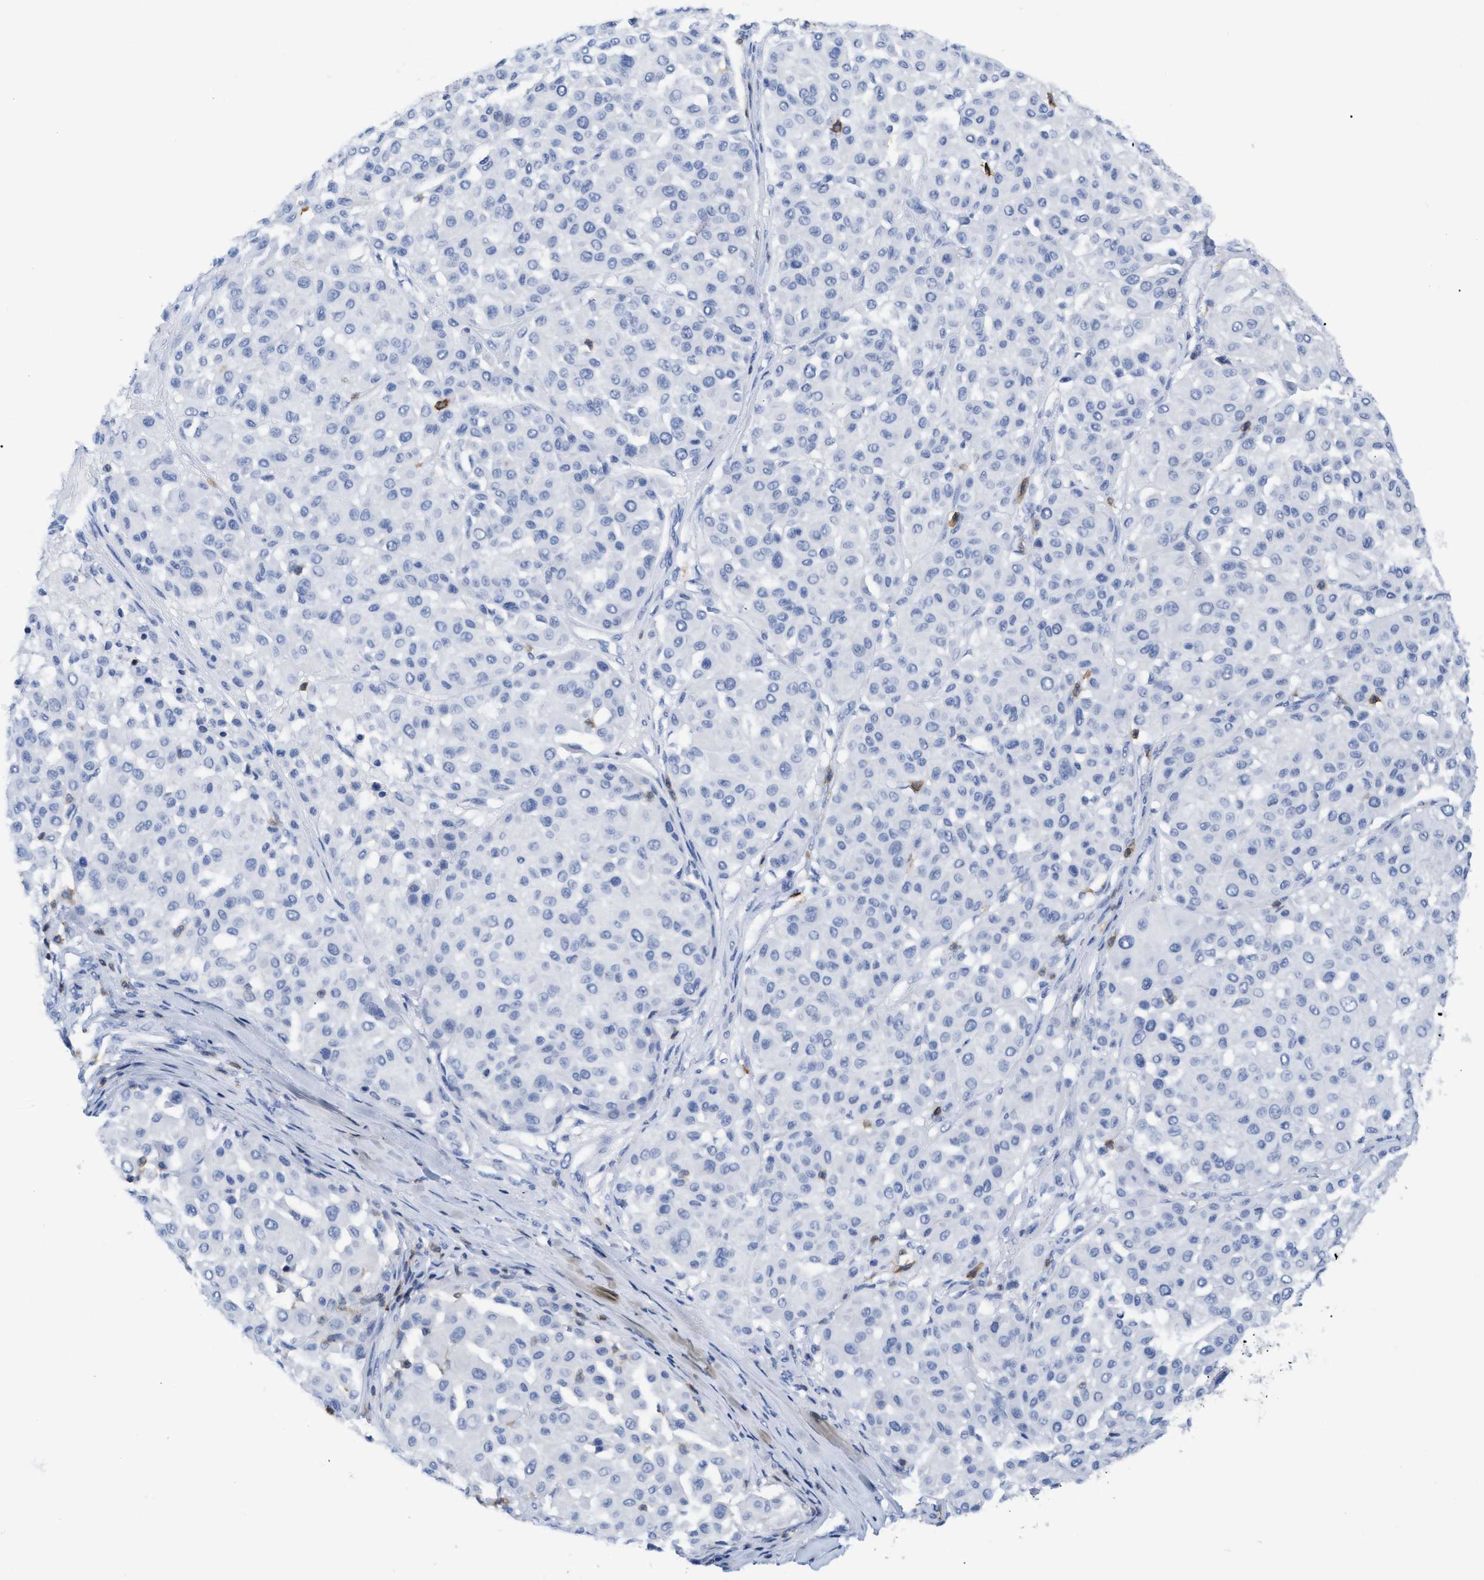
{"staining": {"intensity": "negative", "quantity": "none", "location": "none"}, "tissue": "melanoma", "cell_type": "Tumor cells", "image_type": "cancer", "snomed": [{"axis": "morphology", "description": "Malignant melanoma, Metastatic site"}, {"axis": "topography", "description": "Soft tissue"}], "caption": "High magnification brightfield microscopy of melanoma stained with DAB (3,3'-diaminobenzidine) (brown) and counterstained with hematoxylin (blue): tumor cells show no significant staining.", "gene": "CD5", "patient": {"sex": "male", "age": 41}}